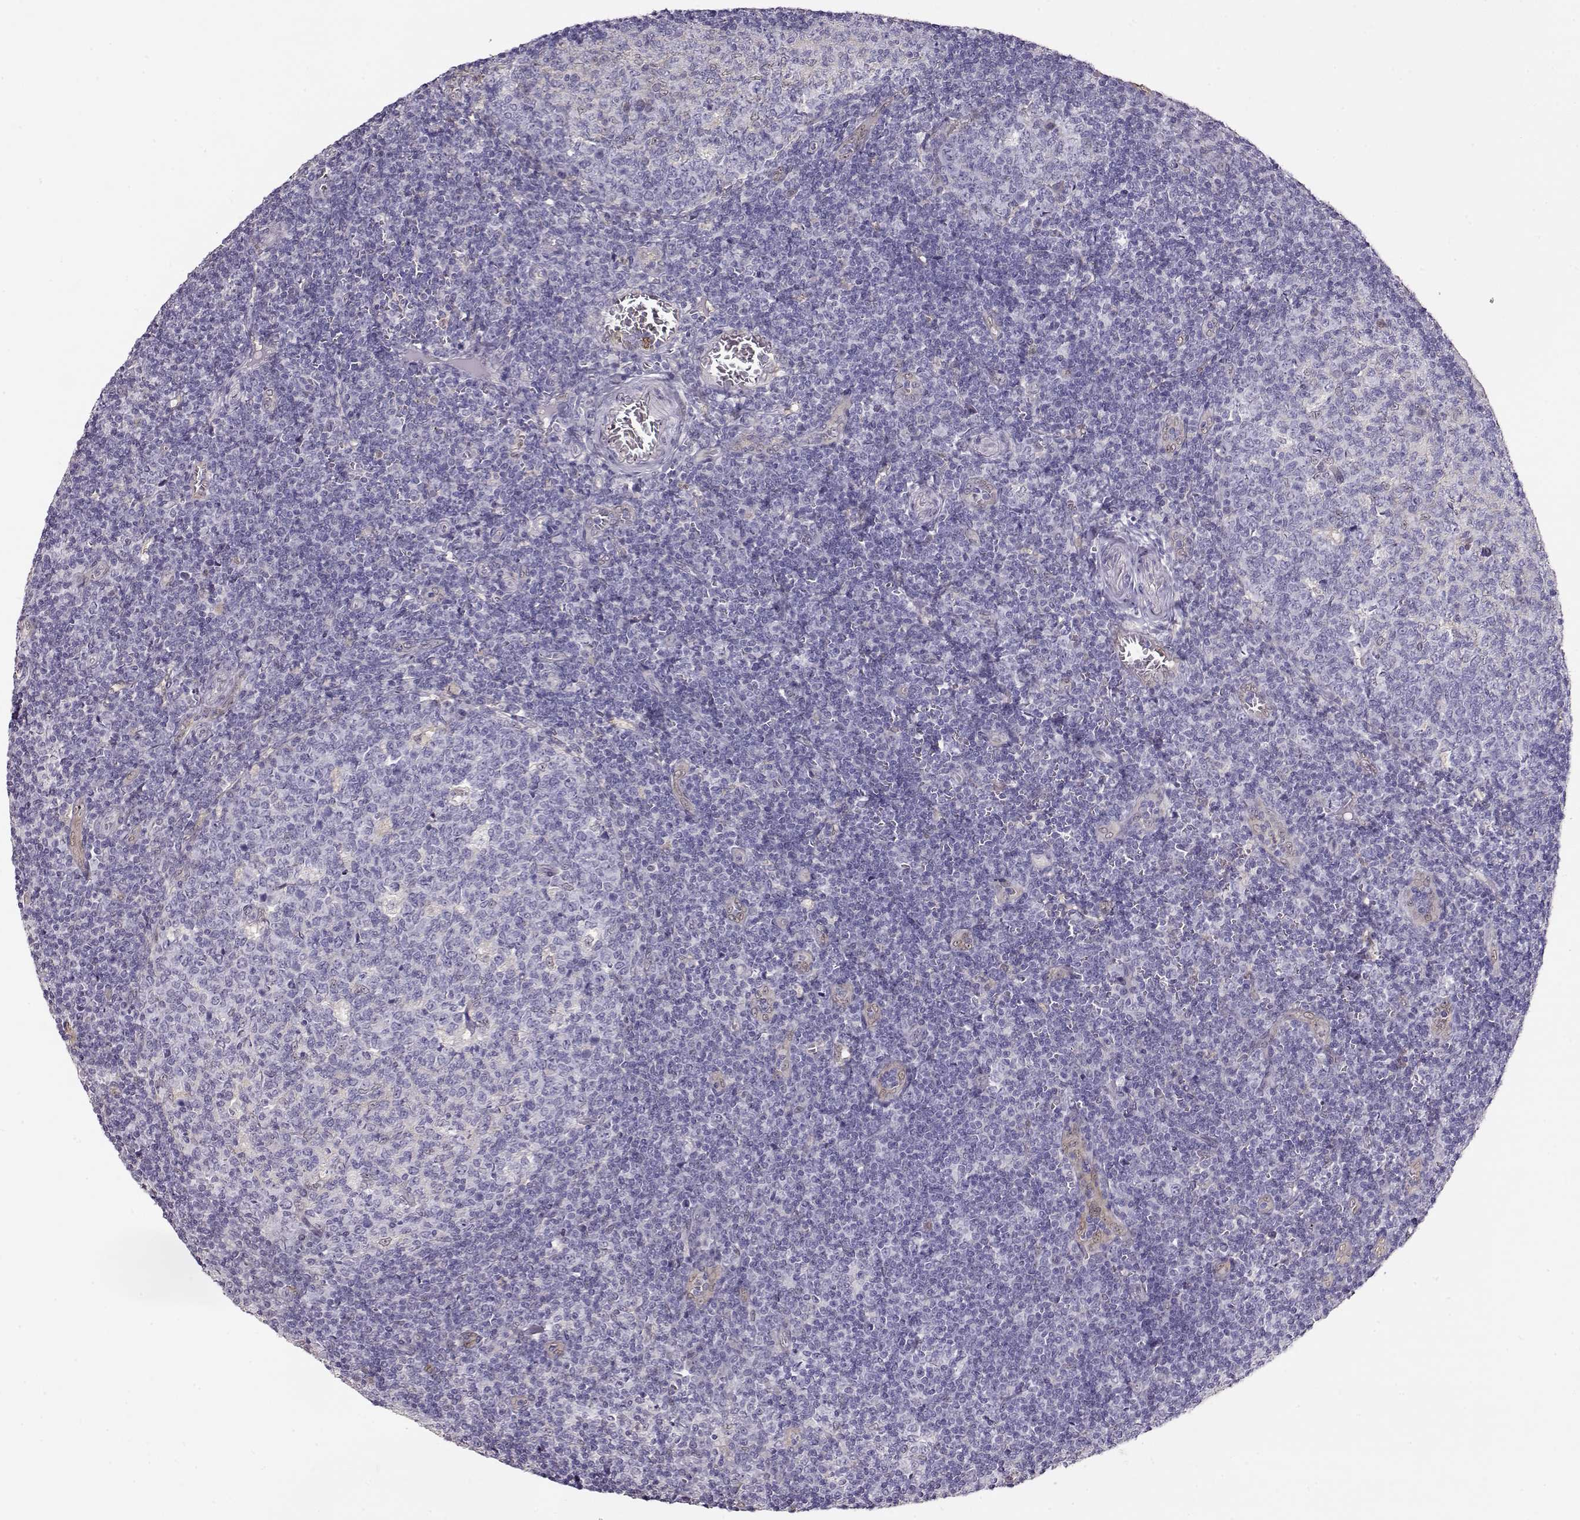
{"staining": {"intensity": "negative", "quantity": "none", "location": "none"}, "tissue": "tonsil", "cell_type": "Germinal center cells", "image_type": "normal", "snomed": [{"axis": "morphology", "description": "Normal tissue, NOS"}, {"axis": "topography", "description": "Tonsil"}], "caption": "Germinal center cells are negative for brown protein staining in normal tonsil. (Immunohistochemistry (ihc), brightfield microscopy, high magnification).", "gene": "CCR8", "patient": {"sex": "female", "age": 12}}